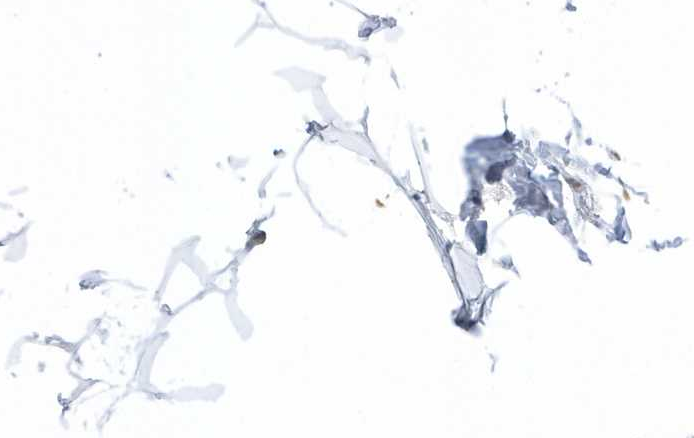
{"staining": {"intensity": "negative", "quantity": "none", "location": "none"}, "tissue": "breast", "cell_type": "Adipocytes", "image_type": "normal", "snomed": [{"axis": "morphology", "description": "Normal tissue, NOS"}, {"axis": "topography", "description": "Breast"}], "caption": "Micrograph shows no protein staining in adipocytes of normal breast.", "gene": "ZBTB8A", "patient": {"sex": "female", "age": 62}}